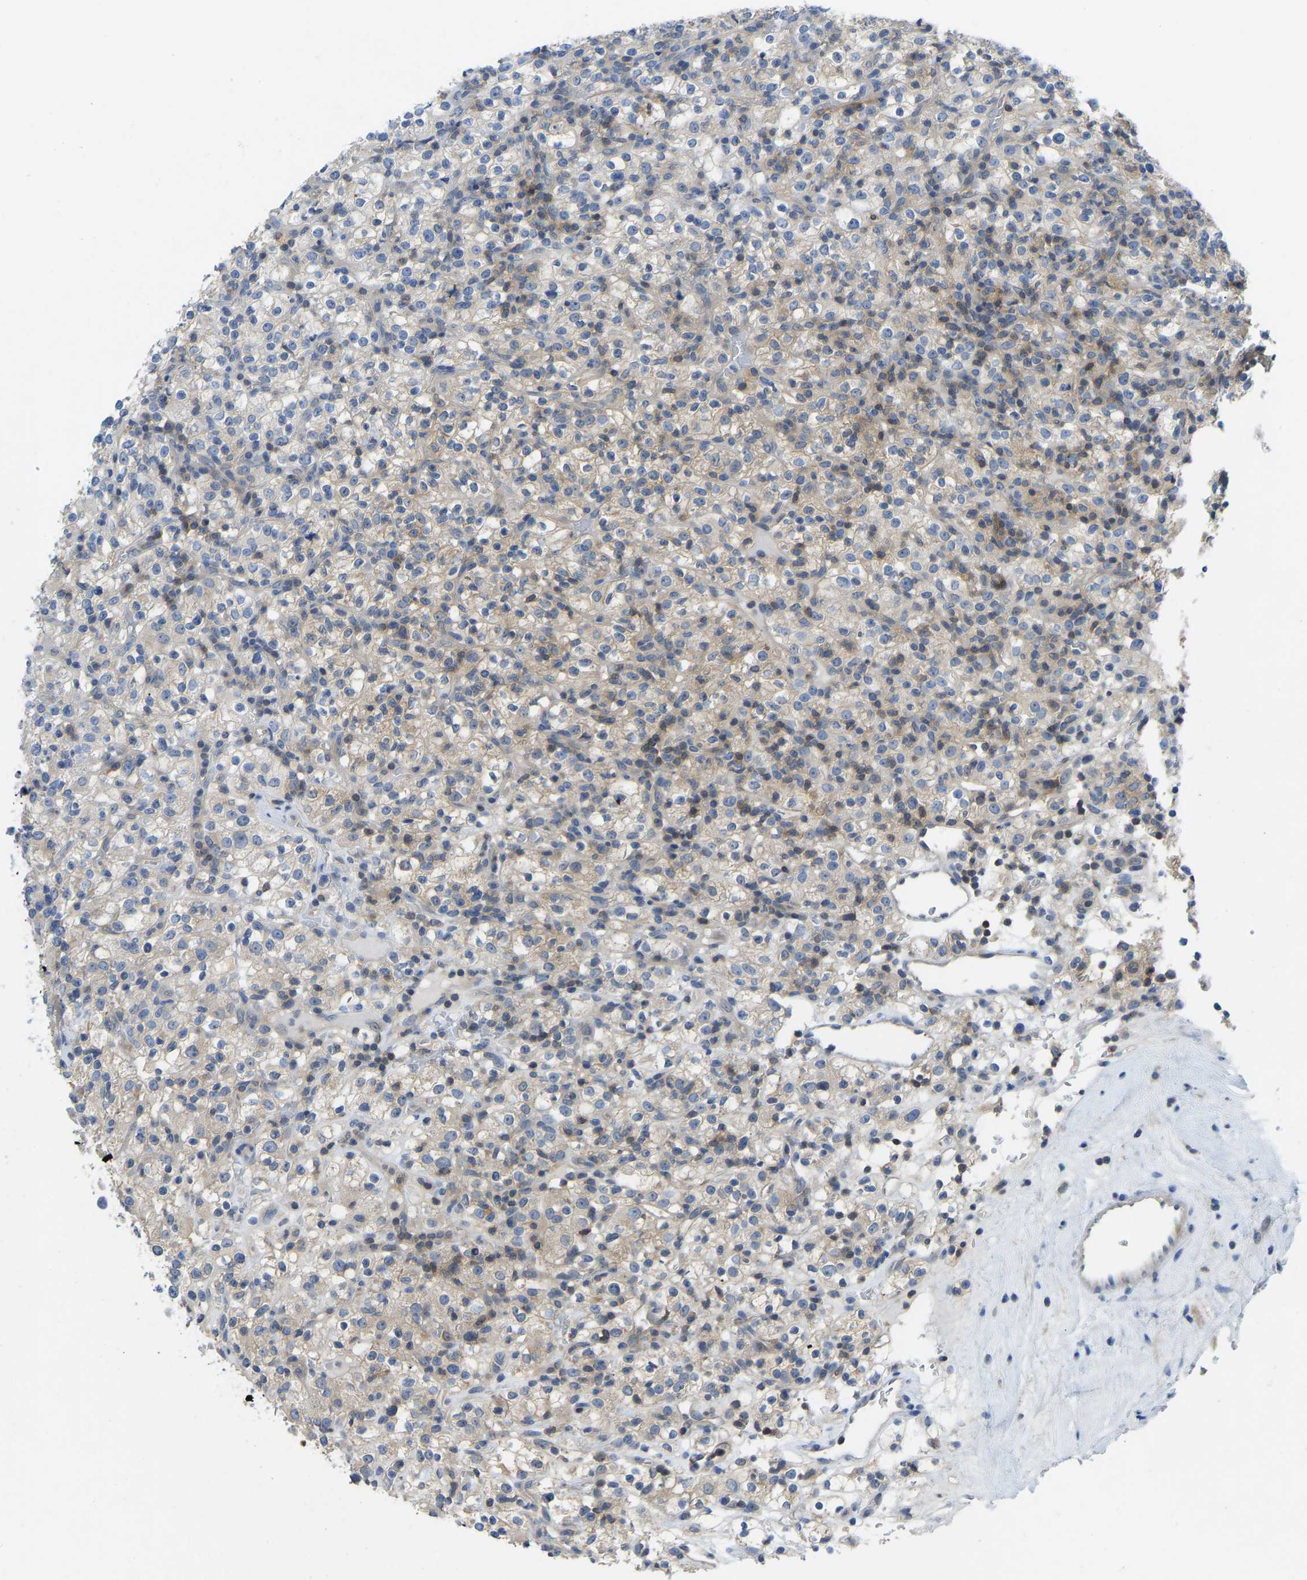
{"staining": {"intensity": "weak", "quantity": ">75%", "location": "cytoplasmic/membranous"}, "tissue": "renal cancer", "cell_type": "Tumor cells", "image_type": "cancer", "snomed": [{"axis": "morphology", "description": "Normal tissue, NOS"}, {"axis": "morphology", "description": "Adenocarcinoma, NOS"}, {"axis": "topography", "description": "Kidney"}], "caption": "Approximately >75% of tumor cells in human renal cancer reveal weak cytoplasmic/membranous protein expression as visualized by brown immunohistochemical staining.", "gene": "NDRG3", "patient": {"sex": "female", "age": 72}}